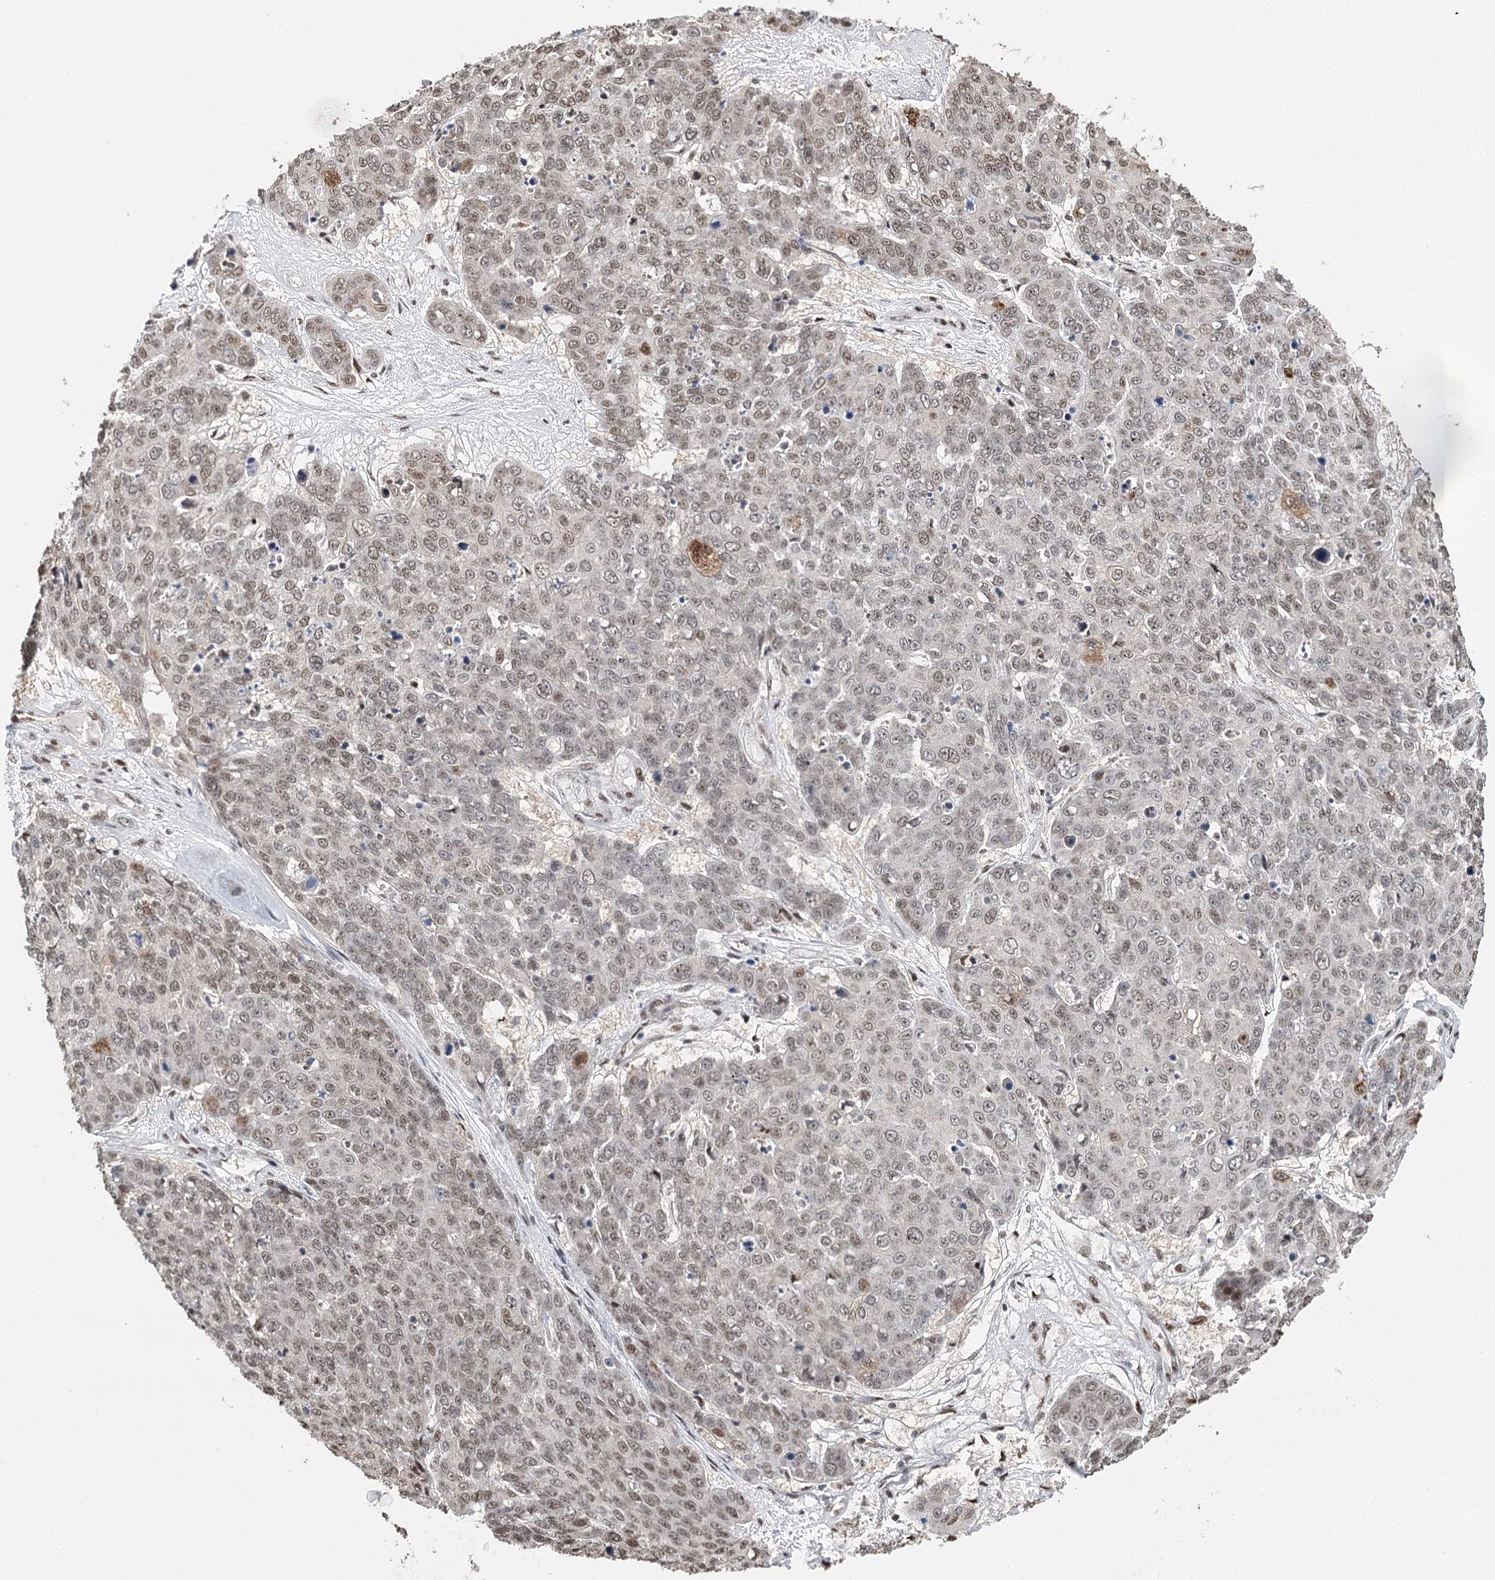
{"staining": {"intensity": "weak", "quantity": "25%-75%", "location": "nuclear"}, "tissue": "skin cancer", "cell_type": "Tumor cells", "image_type": "cancer", "snomed": [{"axis": "morphology", "description": "Squamous cell carcinoma, NOS"}, {"axis": "topography", "description": "Skin"}], "caption": "Brown immunohistochemical staining in skin cancer exhibits weak nuclear staining in approximately 25%-75% of tumor cells. (DAB (3,3'-diaminobenzidine) = brown stain, brightfield microscopy at high magnification).", "gene": "RPS27A", "patient": {"sex": "male", "age": 71}}